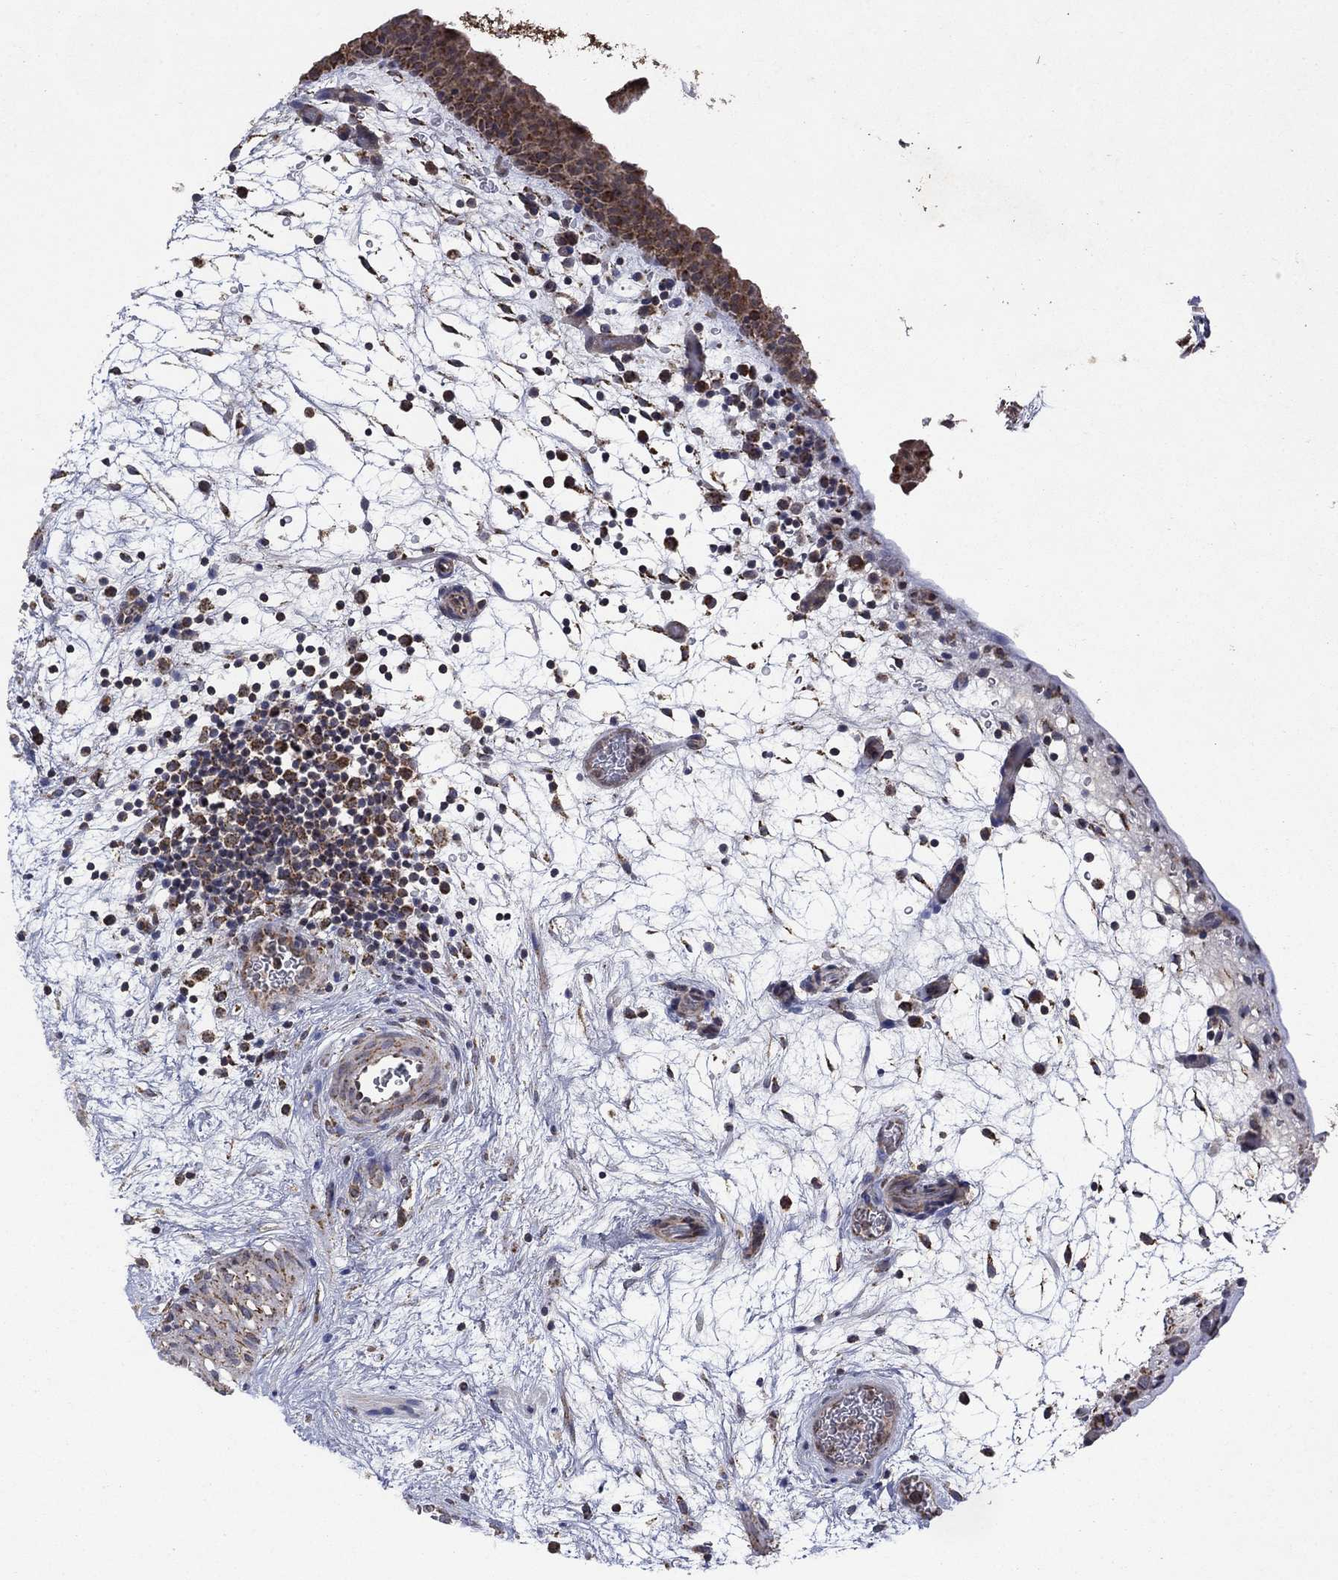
{"staining": {"intensity": "moderate", "quantity": ">75%", "location": "cytoplasmic/membranous"}, "tissue": "urinary bladder", "cell_type": "Urothelial cells", "image_type": "normal", "snomed": [{"axis": "morphology", "description": "Normal tissue, NOS"}, {"axis": "topography", "description": "Urinary bladder"}], "caption": "Immunohistochemistry staining of unremarkable urinary bladder, which reveals medium levels of moderate cytoplasmic/membranous staining in approximately >75% of urothelial cells indicating moderate cytoplasmic/membranous protein positivity. The staining was performed using DAB (brown) for protein detection and nuclei were counterstained in hematoxylin (blue).", "gene": "DPH1", "patient": {"sex": "male", "age": 37}}